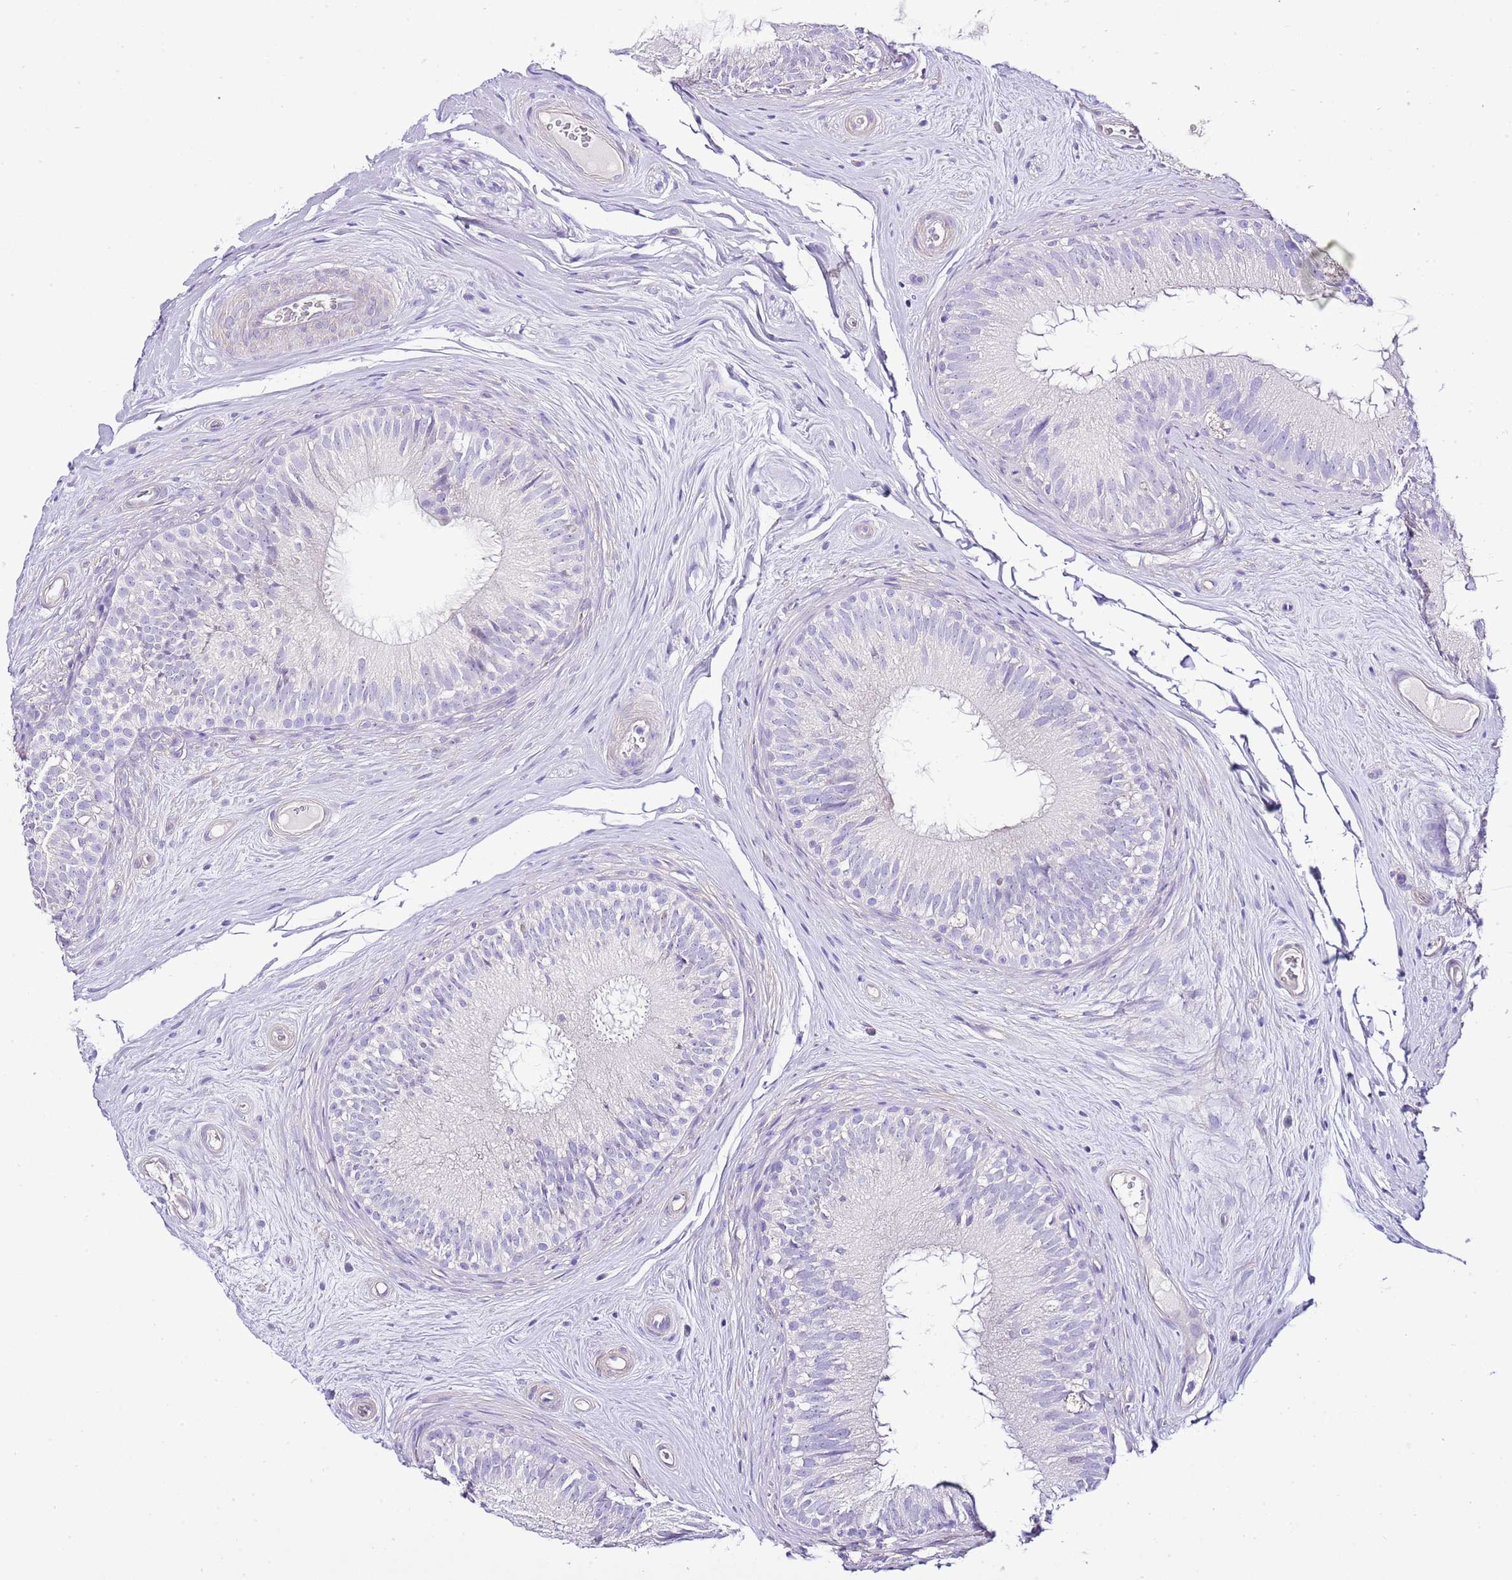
{"staining": {"intensity": "negative", "quantity": "none", "location": "none"}, "tissue": "epididymis", "cell_type": "Glandular cells", "image_type": "normal", "snomed": [{"axis": "morphology", "description": "Normal tissue, NOS"}, {"axis": "topography", "description": "Epididymis"}], "caption": "The image exhibits no significant expression in glandular cells of epididymis.", "gene": "BHLHA15", "patient": {"sex": "male", "age": 34}}